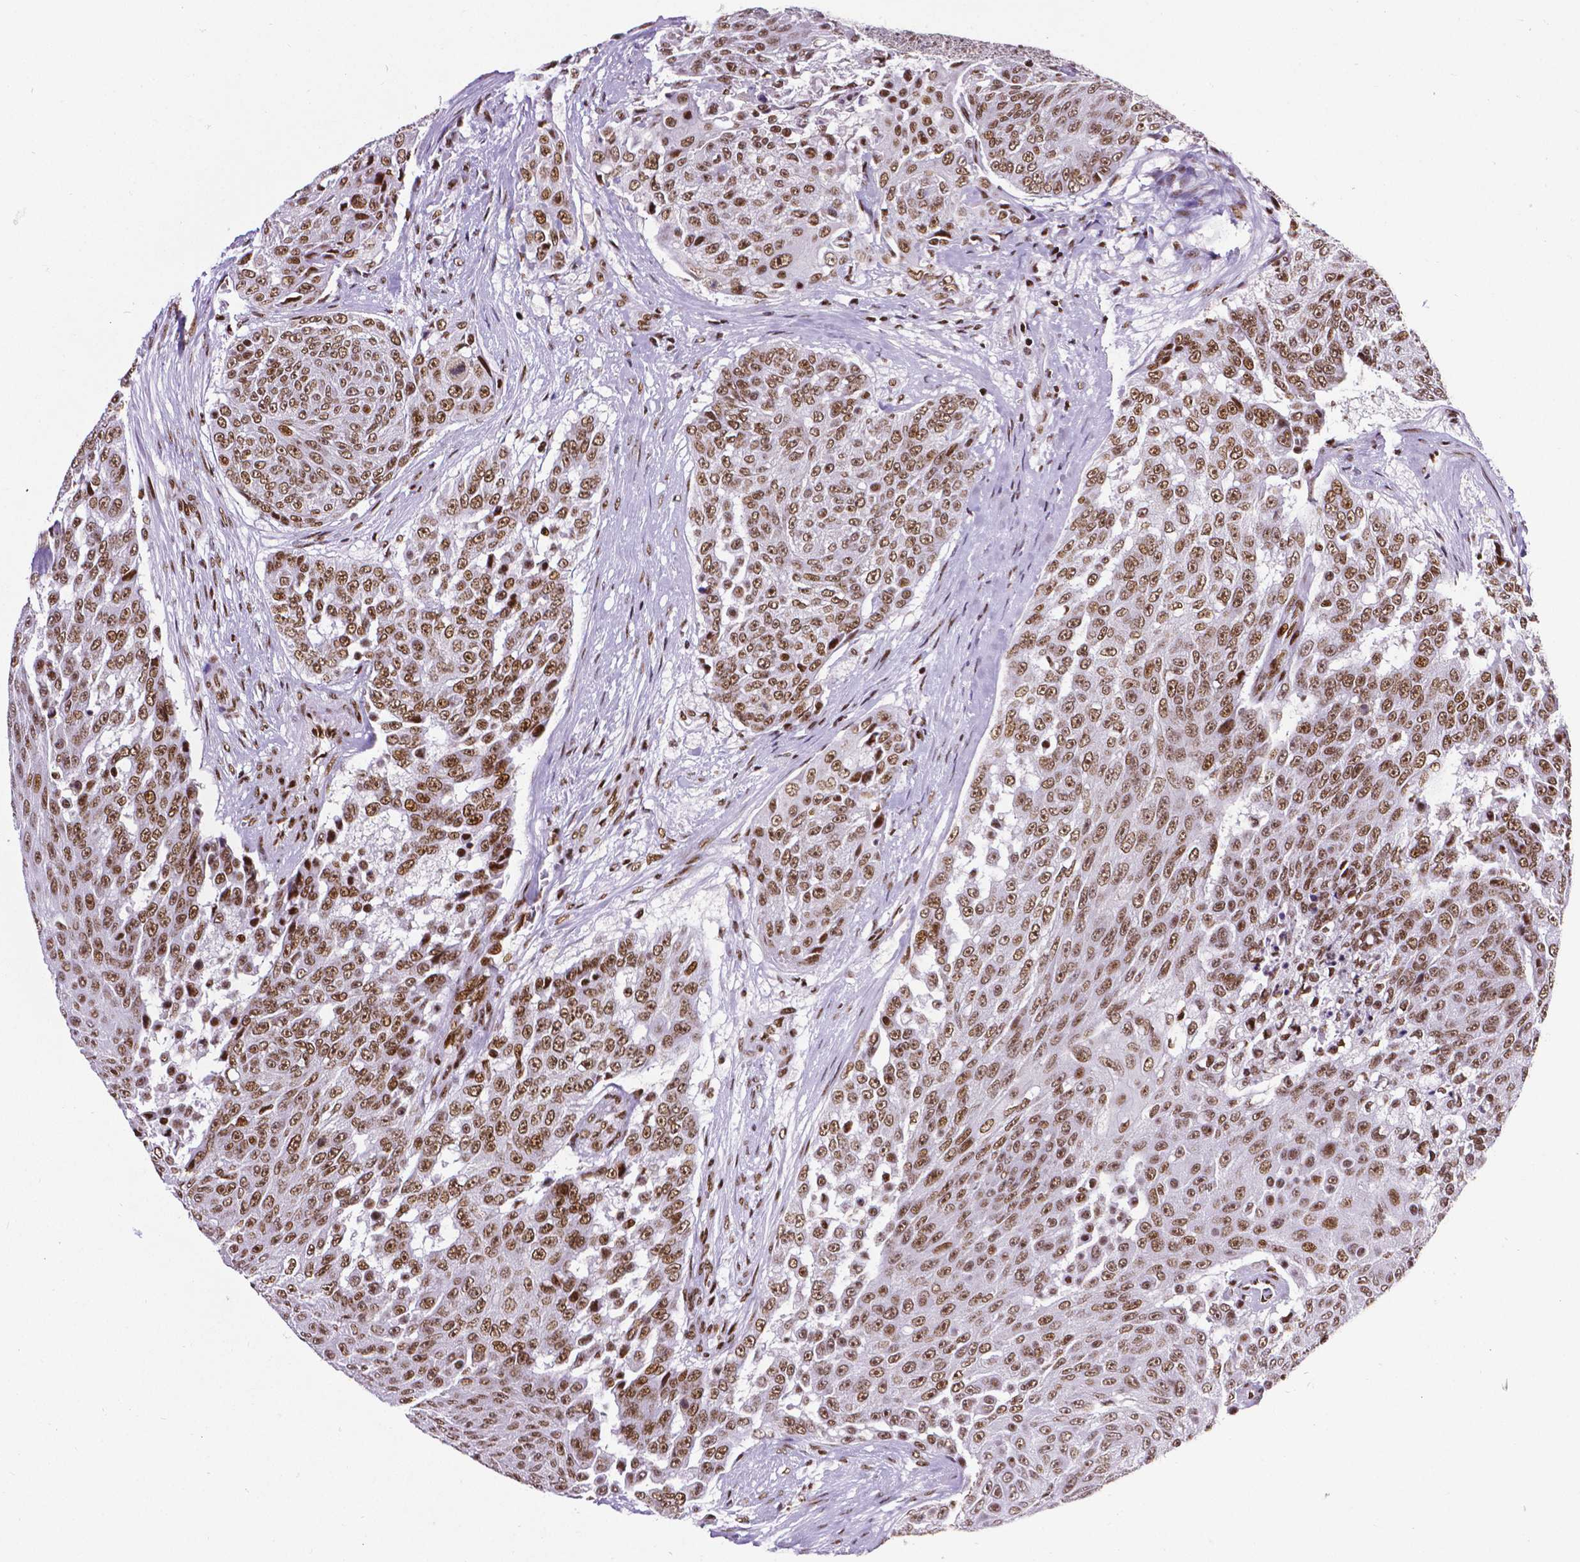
{"staining": {"intensity": "strong", "quantity": ">75%", "location": "nuclear"}, "tissue": "urothelial cancer", "cell_type": "Tumor cells", "image_type": "cancer", "snomed": [{"axis": "morphology", "description": "Urothelial carcinoma, High grade"}, {"axis": "topography", "description": "Urinary bladder"}], "caption": "A brown stain labels strong nuclear expression of a protein in human urothelial cancer tumor cells.", "gene": "CTCF", "patient": {"sex": "female", "age": 63}}